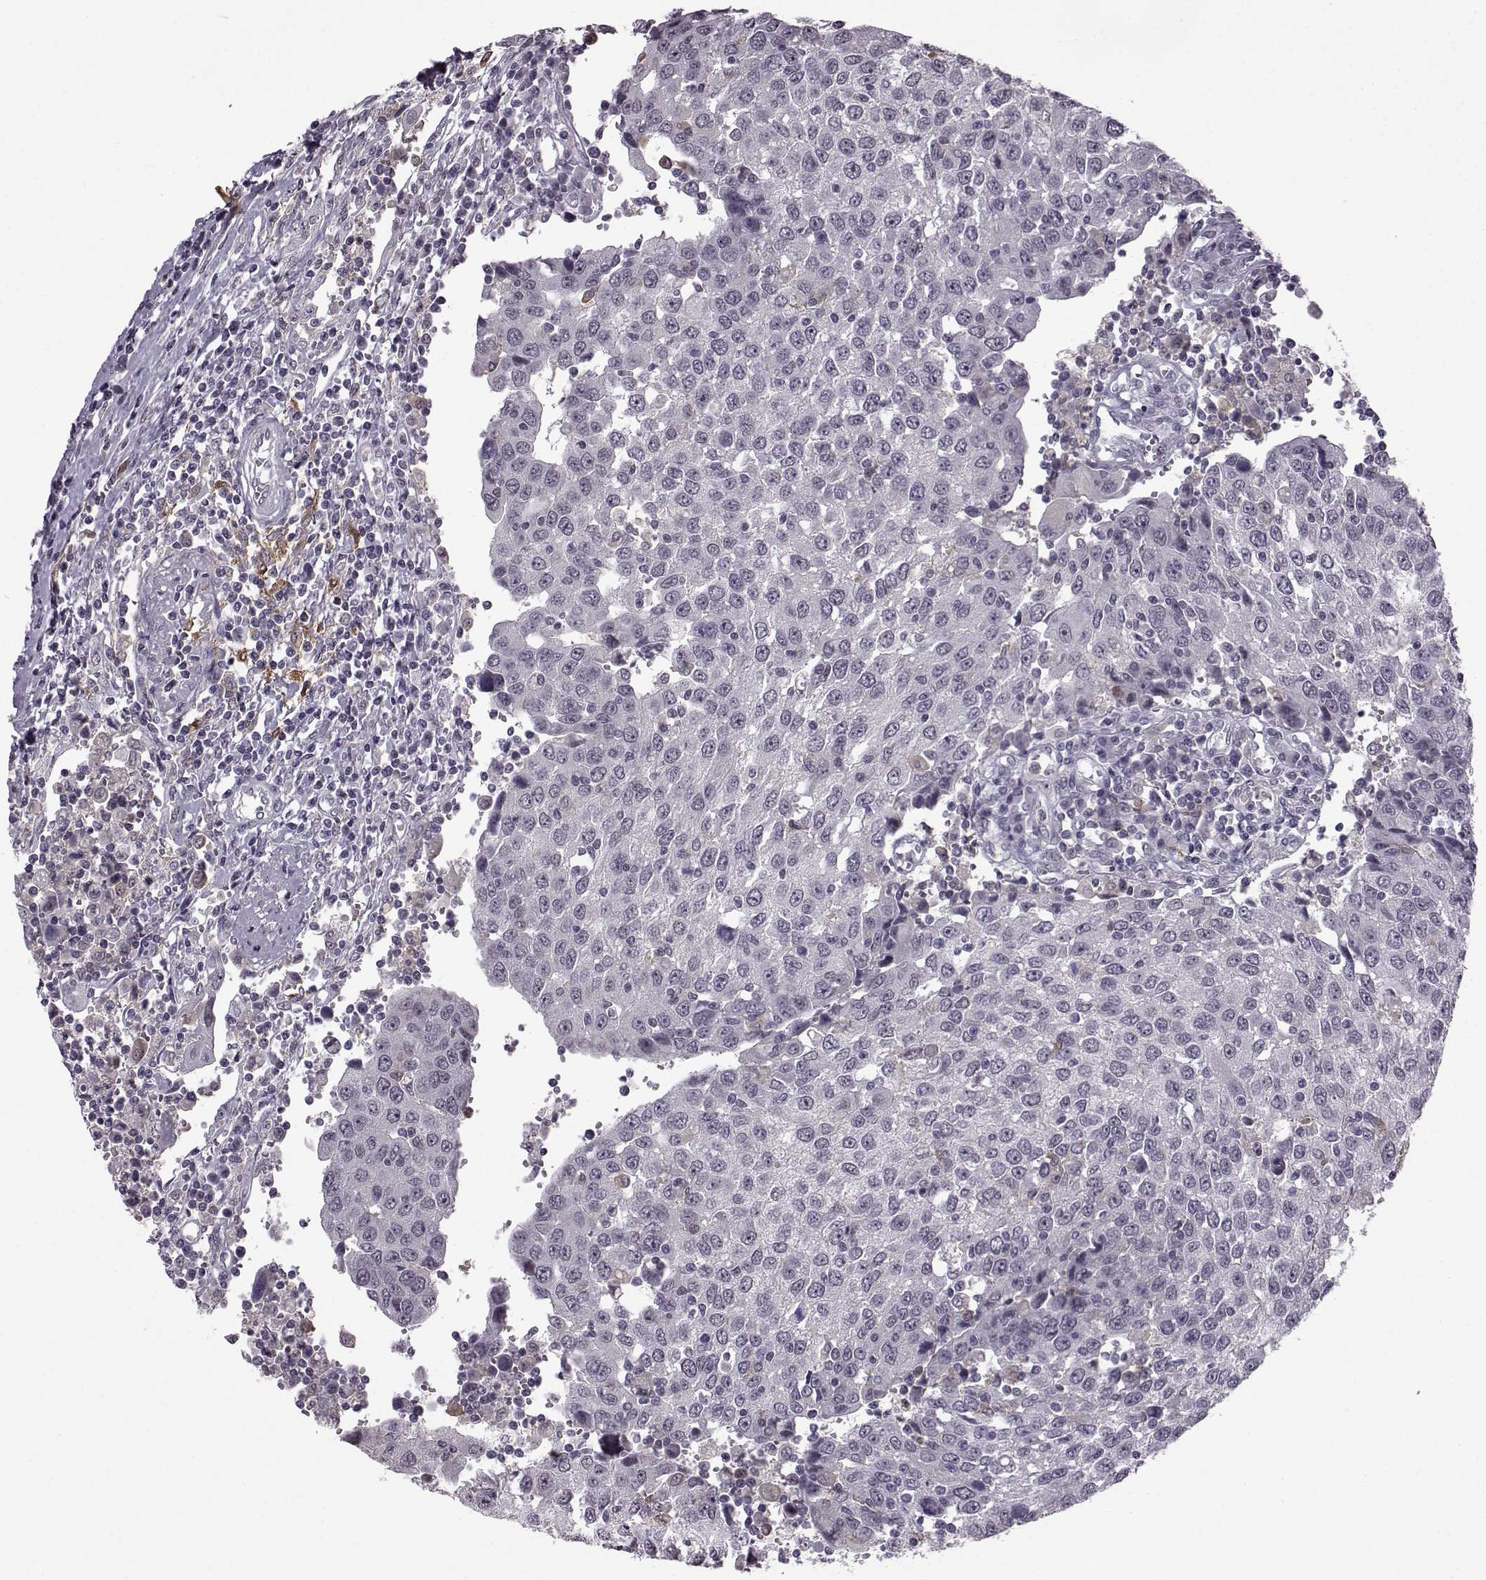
{"staining": {"intensity": "negative", "quantity": "none", "location": "none"}, "tissue": "urothelial cancer", "cell_type": "Tumor cells", "image_type": "cancer", "snomed": [{"axis": "morphology", "description": "Urothelial carcinoma, High grade"}, {"axis": "topography", "description": "Urinary bladder"}], "caption": "Immunohistochemistry (IHC) image of neoplastic tissue: urothelial cancer stained with DAB displays no significant protein positivity in tumor cells. (DAB immunohistochemistry (IHC) with hematoxylin counter stain).", "gene": "SLC28A2", "patient": {"sex": "female", "age": 85}}